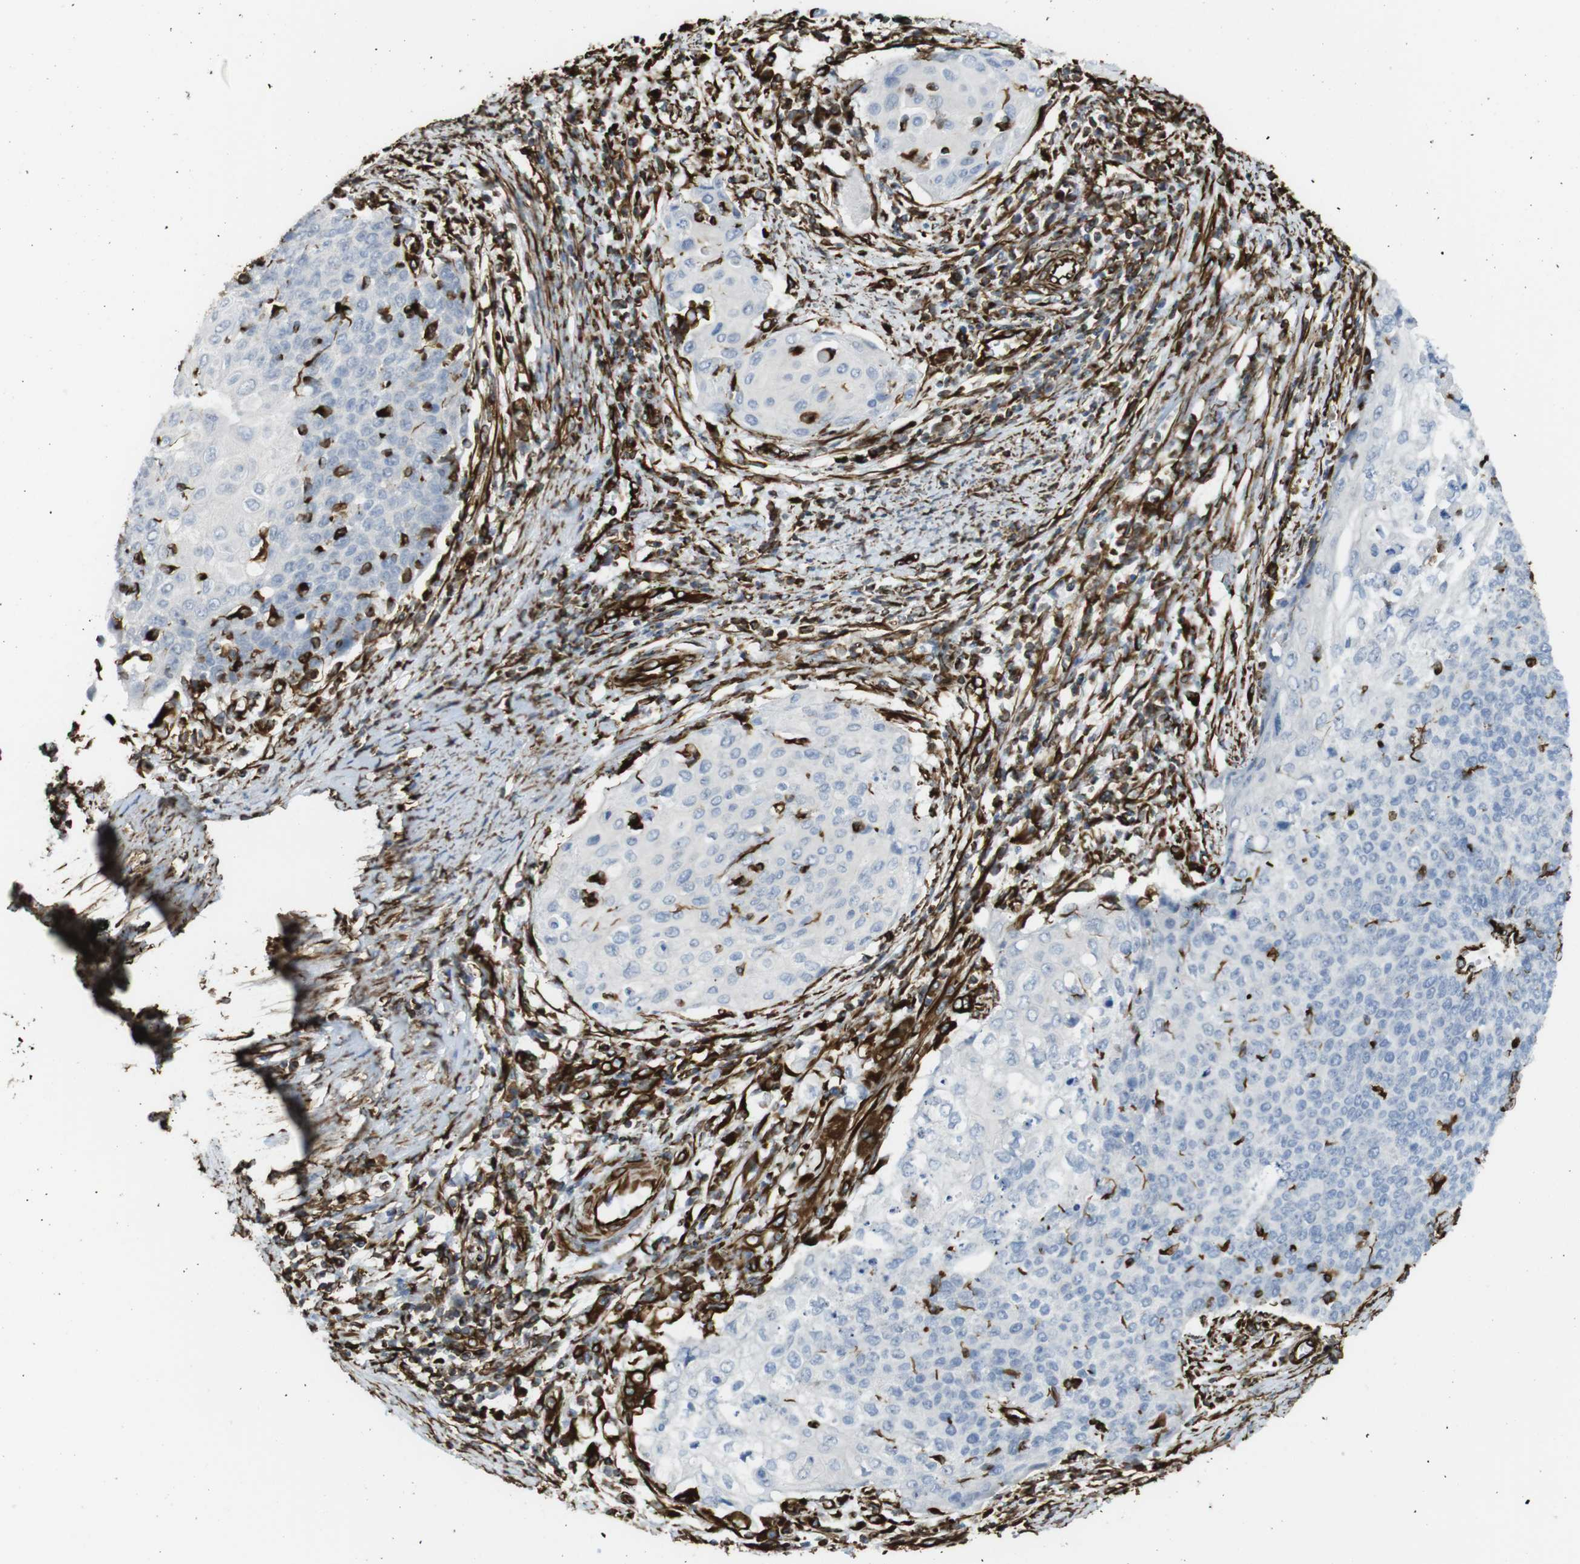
{"staining": {"intensity": "negative", "quantity": "none", "location": "none"}, "tissue": "cervical cancer", "cell_type": "Tumor cells", "image_type": "cancer", "snomed": [{"axis": "morphology", "description": "Squamous cell carcinoma, NOS"}, {"axis": "topography", "description": "Cervix"}], "caption": "DAB immunohistochemical staining of human cervical cancer (squamous cell carcinoma) displays no significant positivity in tumor cells. (Brightfield microscopy of DAB immunohistochemistry at high magnification).", "gene": "RALGPS1", "patient": {"sex": "female", "age": 39}}